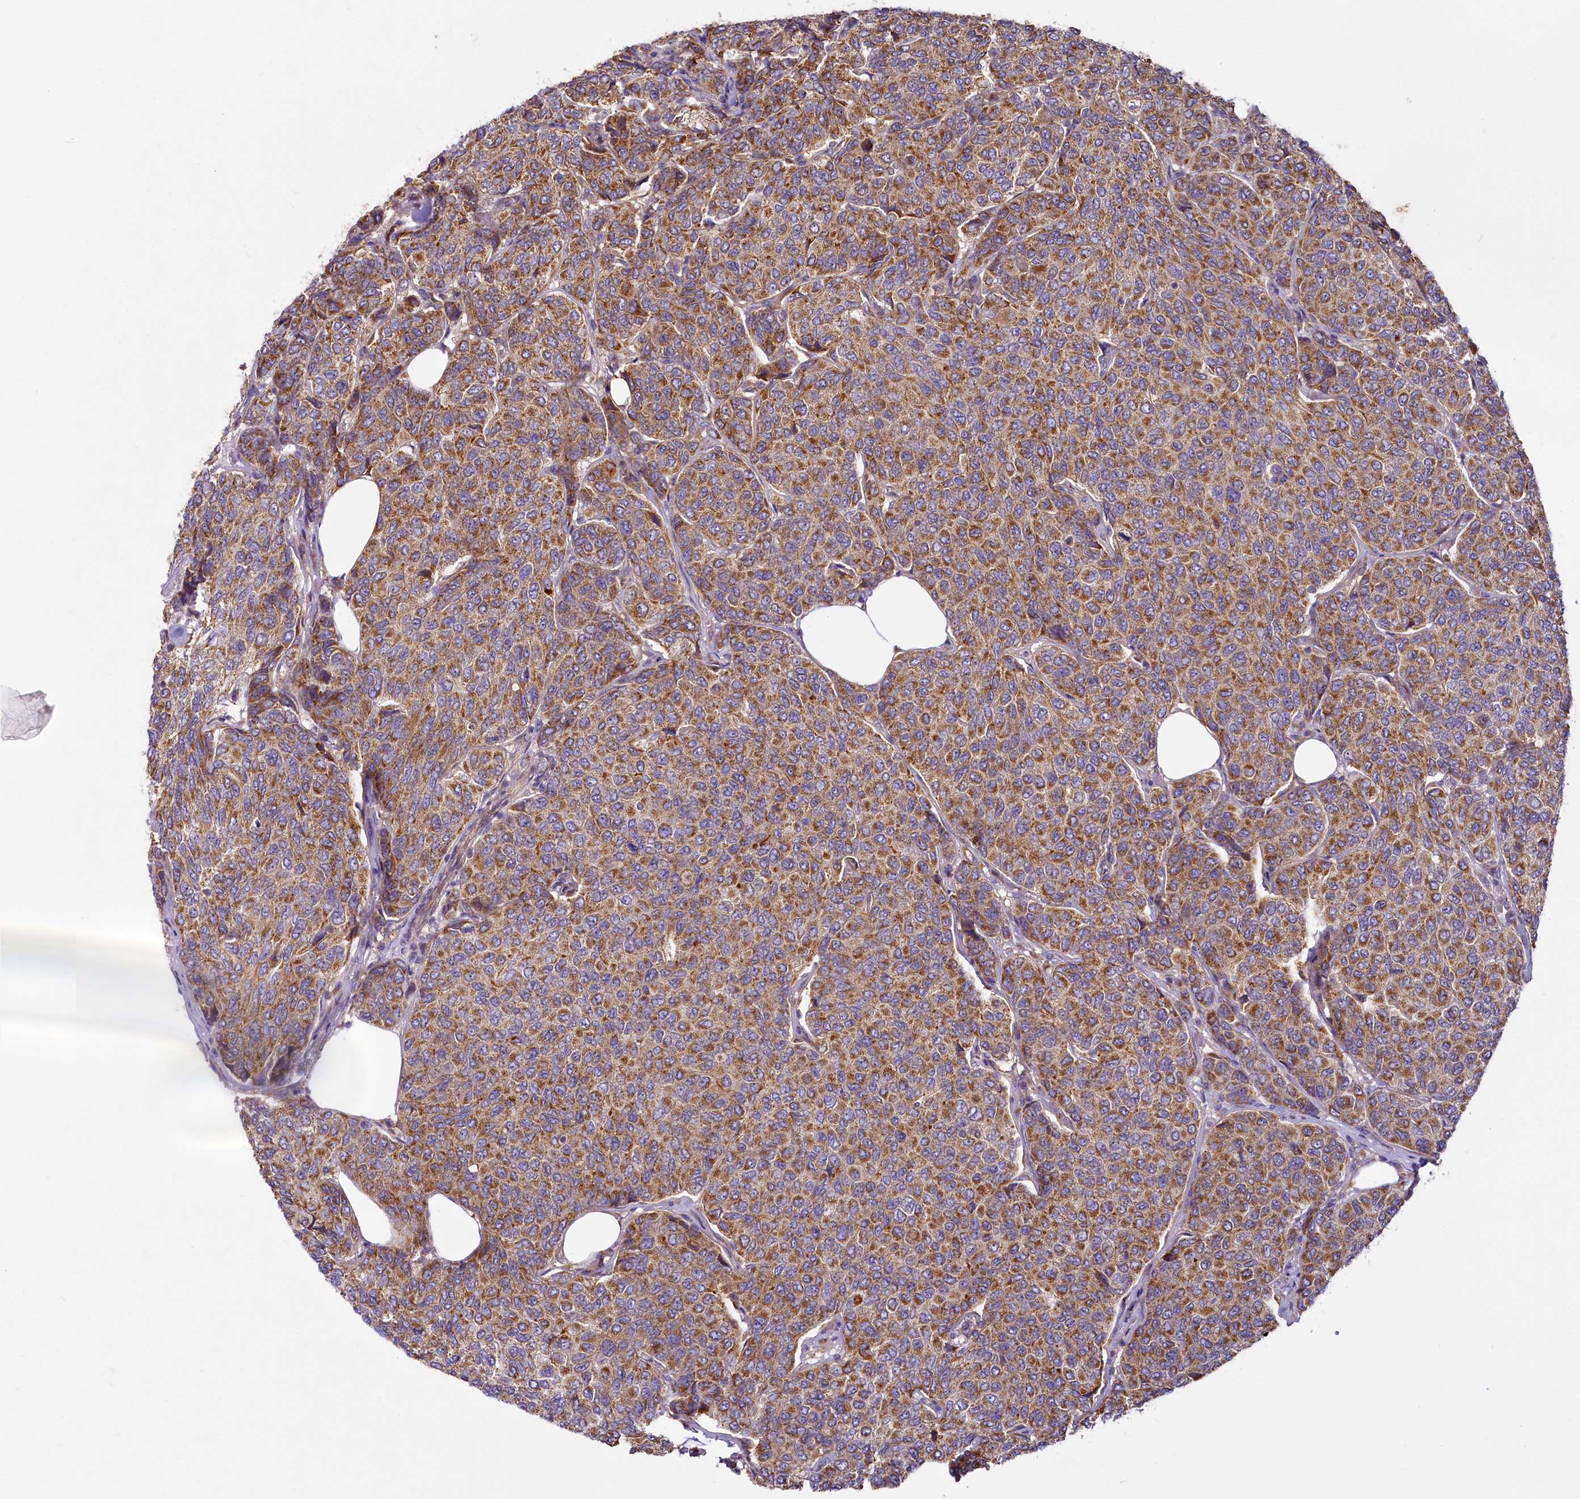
{"staining": {"intensity": "strong", "quantity": ">75%", "location": "cytoplasmic/membranous"}, "tissue": "breast cancer", "cell_type": "Tumor cells", "image_type": "cancer", "snomed": [{"axis": "morphology", "description": "Duct carcinoma"}, {"axis": "topography", "description": "Breast"}], "caption": "IHC (DAB (3,3'-diaminobenzidine)) staining of human breast infiltrating ductal carcinoma displays strong cytoplasmic/membranous protein expression in about >75% of tumor cells.", "gene": "ADCY2", "patient": {"sex": "female", "age": 55}}